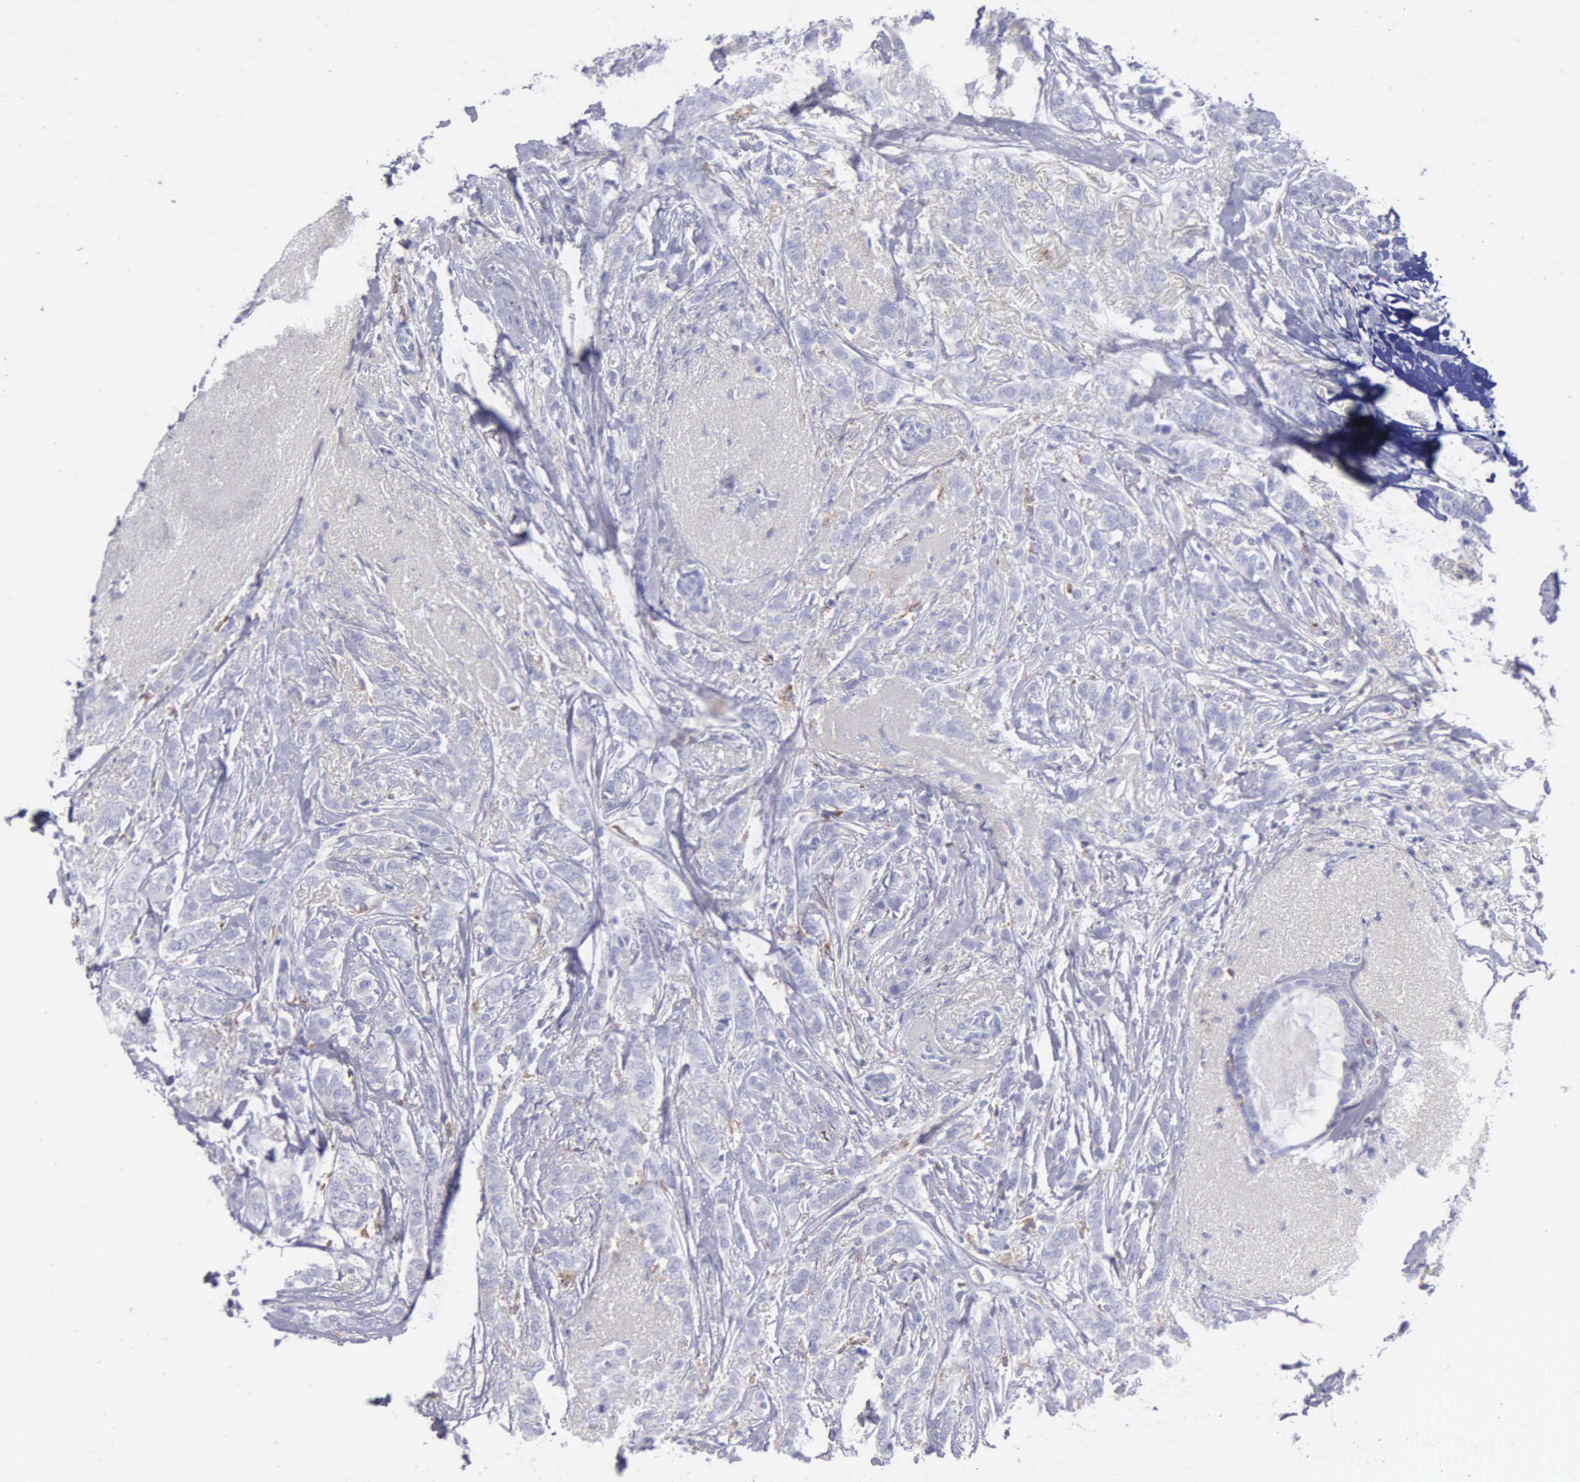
{"staining": {"intensity": "negative", "quantity": "none", "location": "none"}, "tissue": "breast cancer", "cell_type": "Tumor cells", "image_type": "cancer", "snomed": [{"axis": "morphology", "description": "Lobular carcinoma"}, {"axis": "topography", "description": "Breast"}], "caption": "Immunohistochemistry histopathology image of neoplastic tissue: breast cancer (lobular carcinoma) stained with DAB exhibits no significant protein staining in tumor cells.", "gene": "TYRP1", "patient": {"sex": "female", "age": 55}}